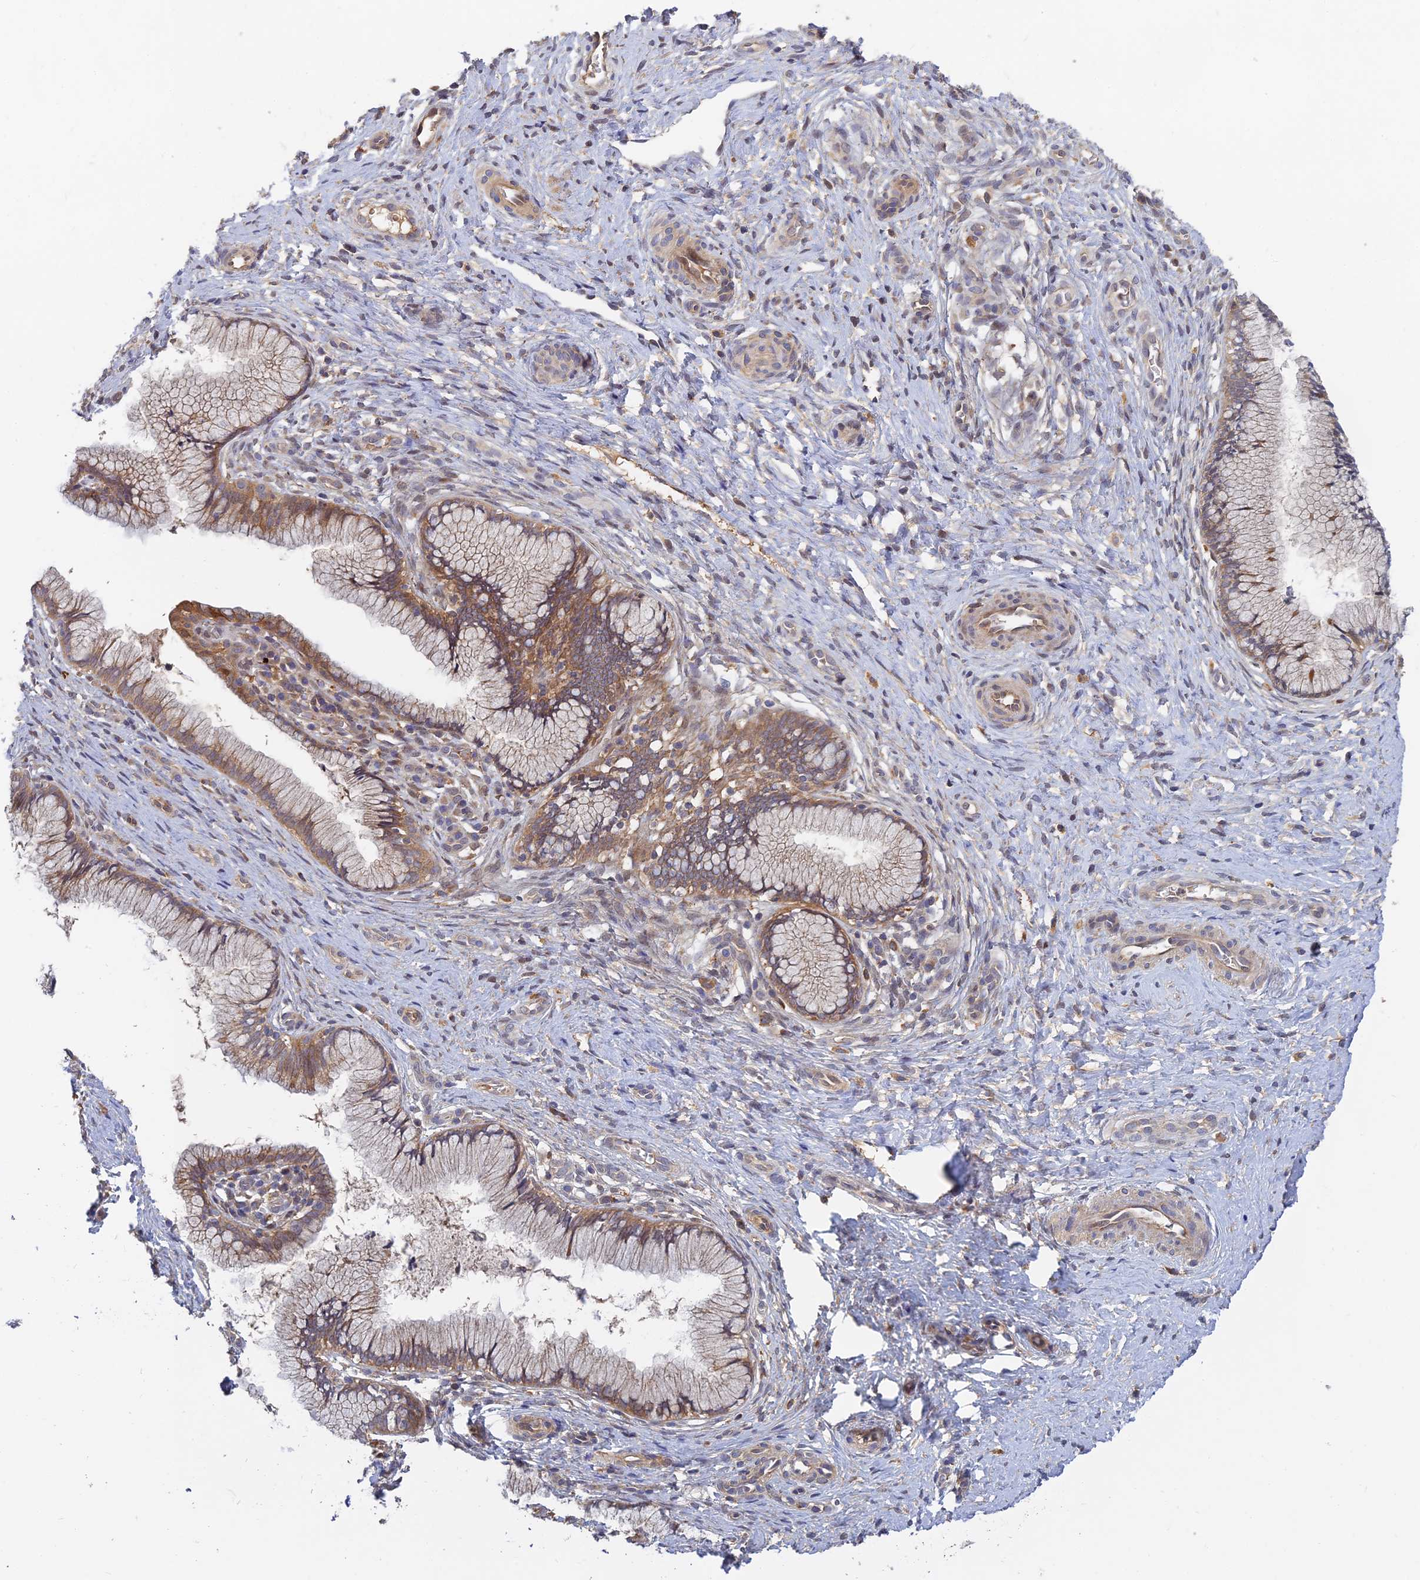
{"staining": {"intensity": "moderate", "quantity": ">75%", "location": "cytoplasmic/membranous"}, "tissue": "cervix", "cell_type": "Glandular cells", "image_type": "normal", "snomed": [{"axis": "morphology", "description": "Normal tissue, NOS"}, {"axis": "topography", "description": "Cervix"}], "caption": "Benign cervix was stained to show a protein in brown. There is medium levels of moderate cytoplasmic/membranous positivity in about >75% of glandular cells.", "gene": "FAM151B", "patient": {"sex": "female", "age": 36}}